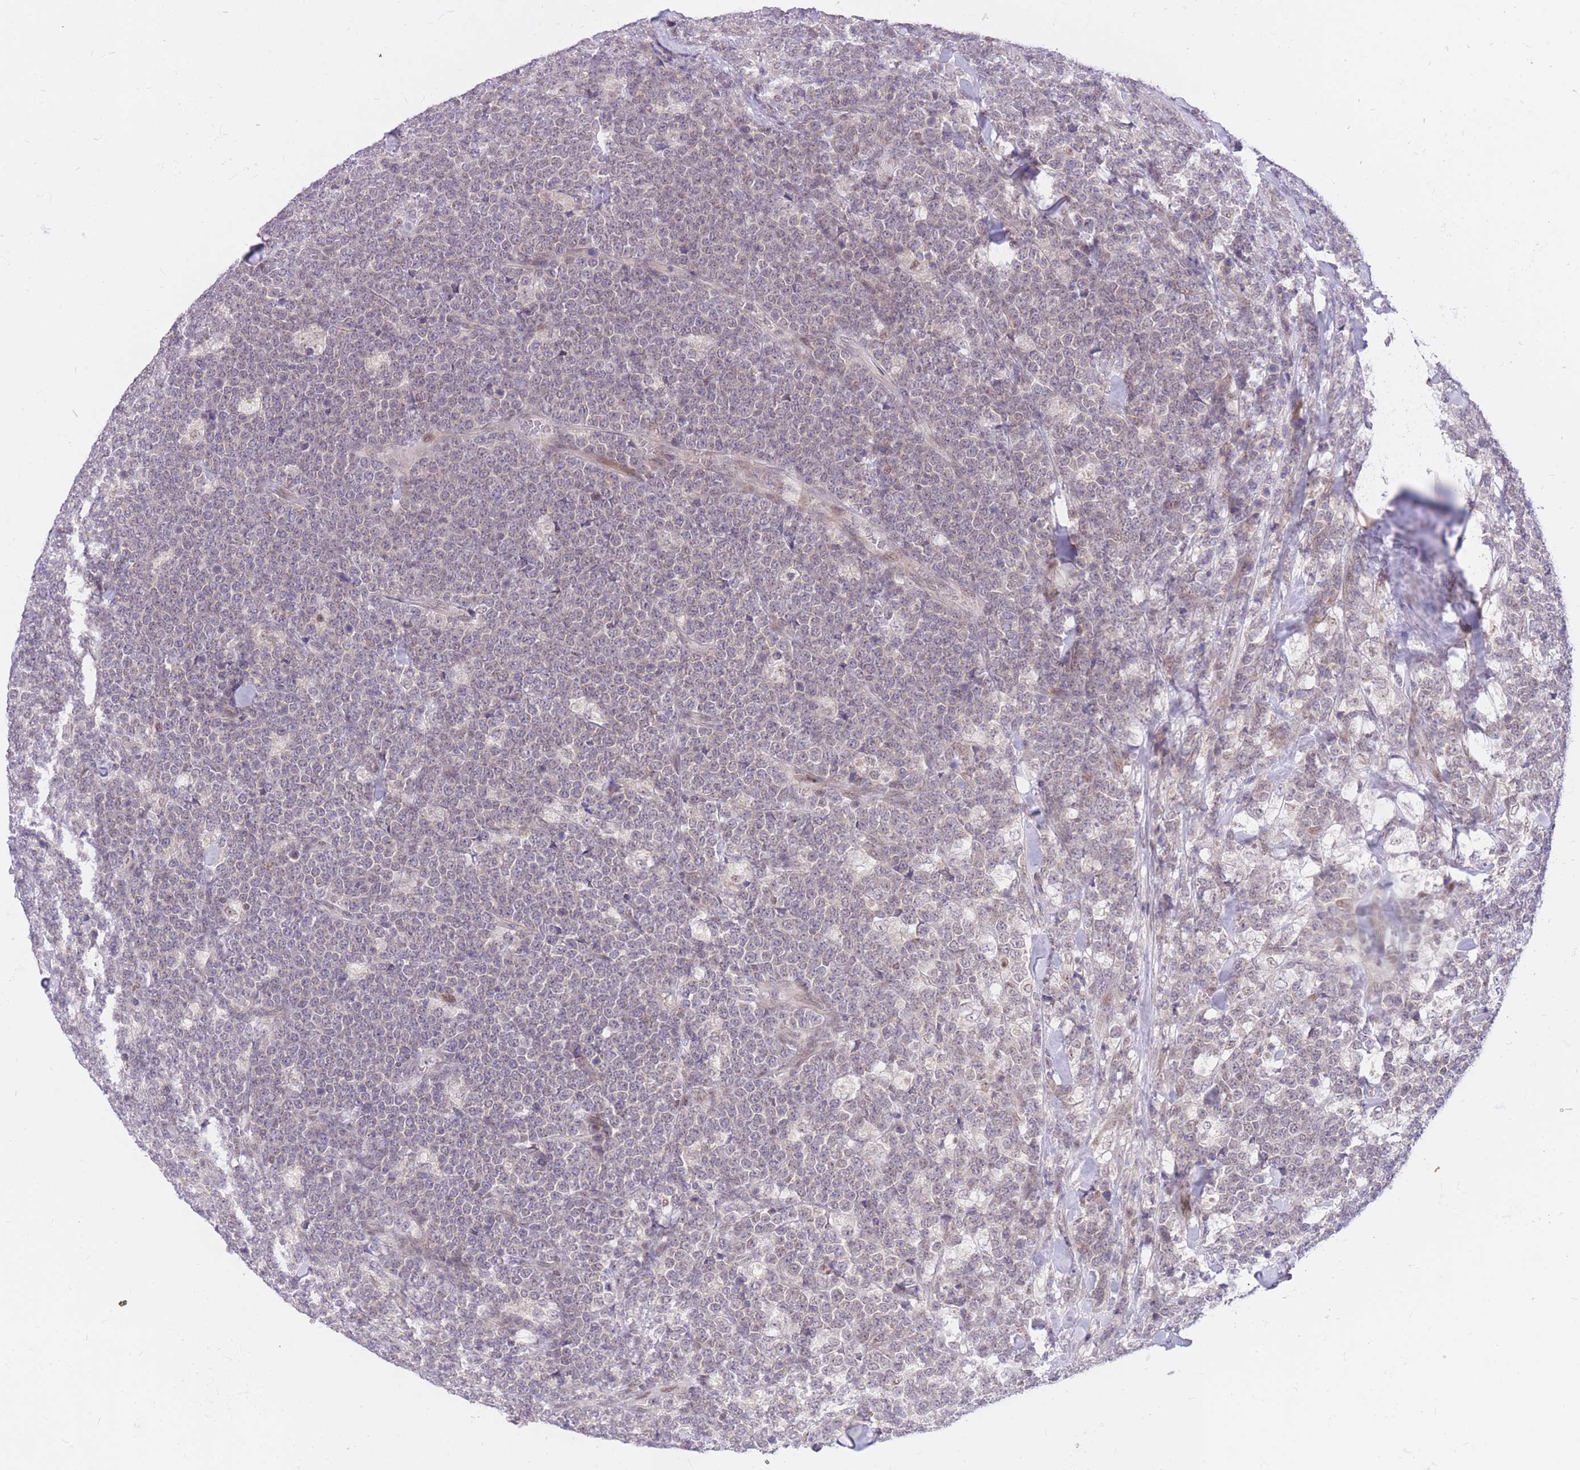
{"staining": {"intensity": "negative", "quantity": "none", "location": "none"}, "tissue": "lymphoma", "cell_type": "Tumor cells", "image_type": "cancer", "snomed": [{"axis": "morphology", "description": "Malignant lymphoma, non-Hodgkin's type, High grade"}, {"axis": "topography", "description": "Small intestine"}, {"axis": "topography", "description": "Colon"}], "caption": "The histopathology image demonstrates no significant staining in tumor cells of malignant lymphoma, non-Hodgkin's type (high-grade).", "gene": "MINDY2", "patient": {"sex": "male", "age": 8}}